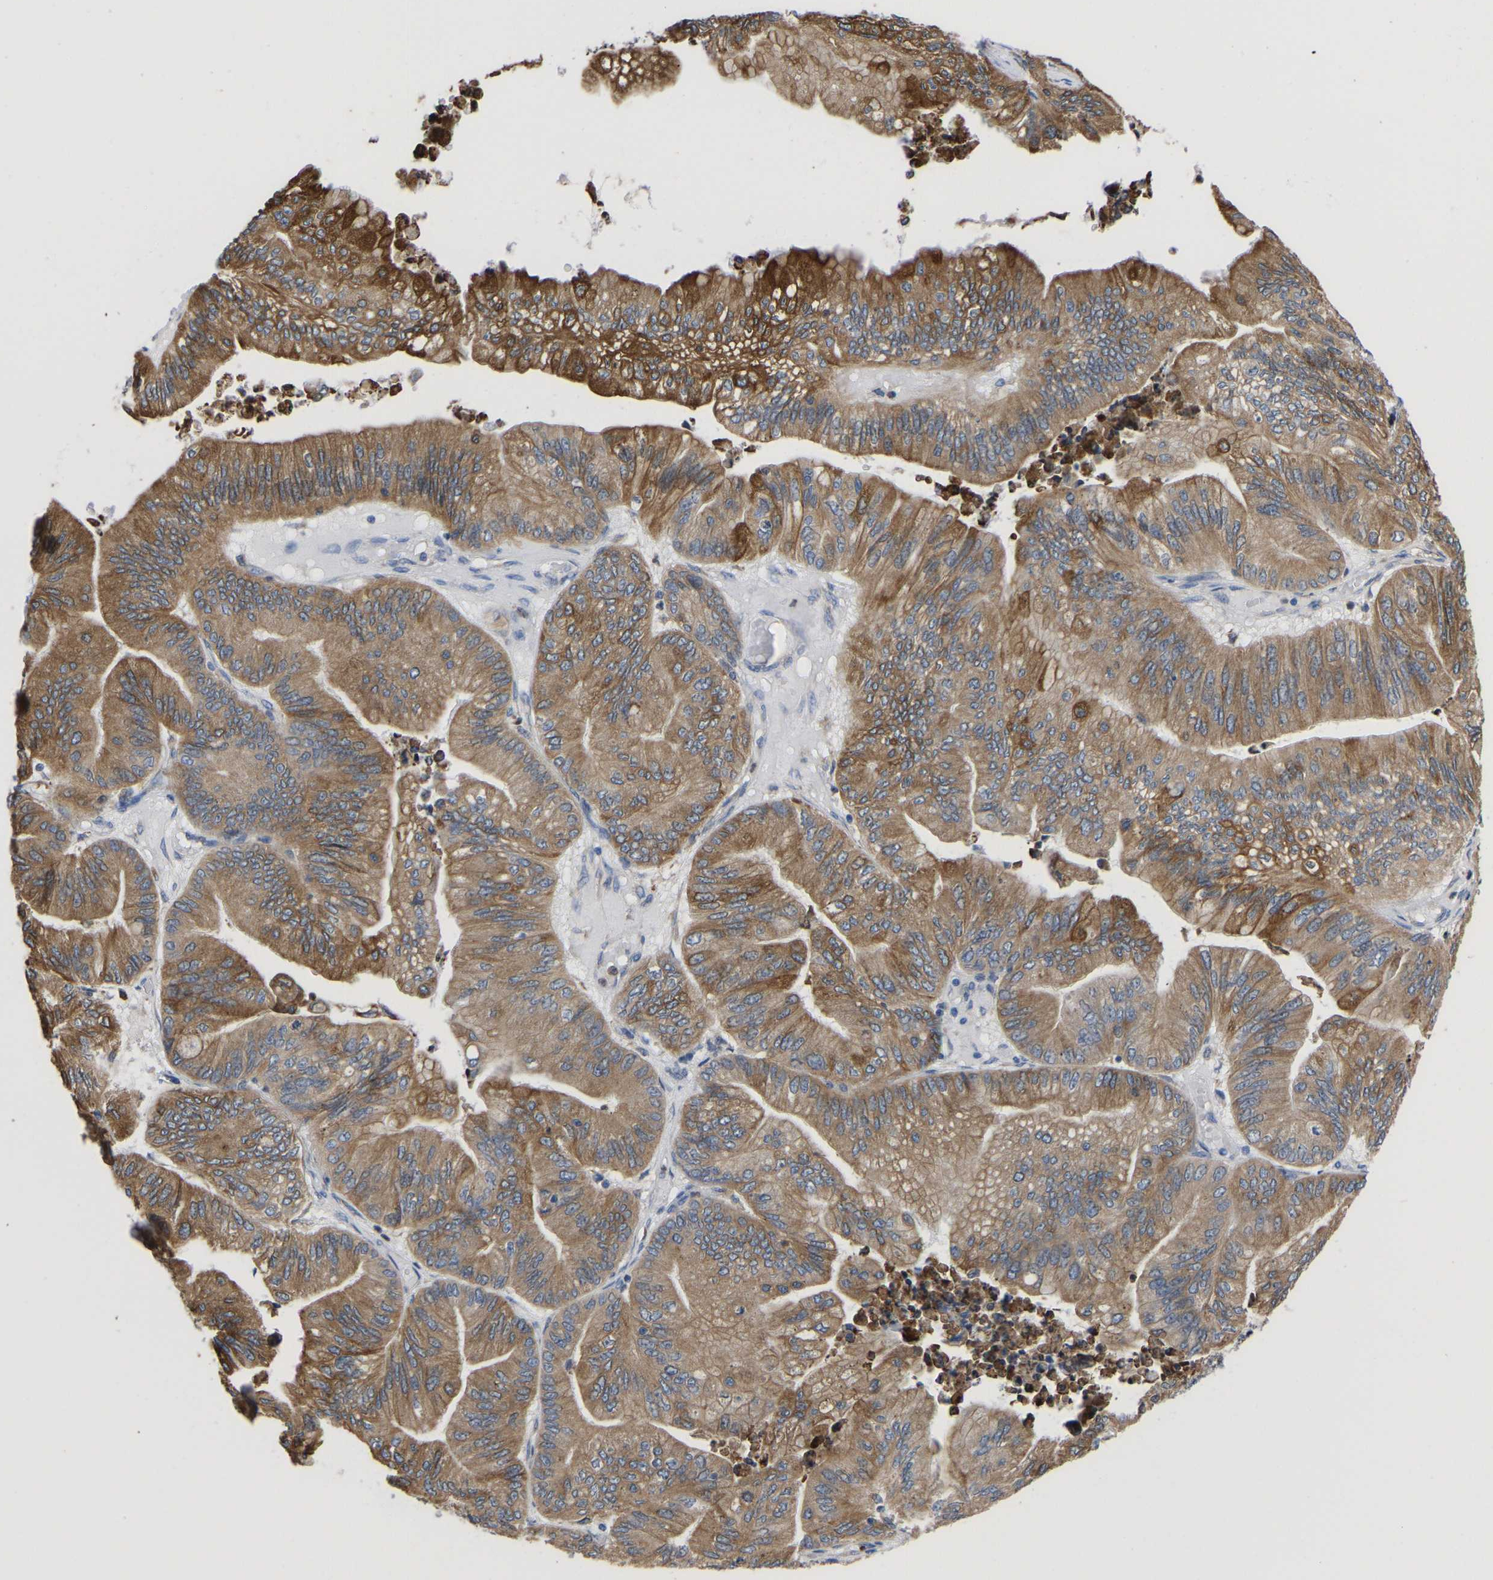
{"staining": {"intensity": "moderate", "quantity": ">75%", "location": "cytoplasmic/membranous"}, "tissue": "ovarian cancer", "cell_type": "Tumor cells", "image_type": "cancer", "snomed": [{"axis": "morphology", "description": "Cystadenocarcinoma, mucinous, NOS"}, {"axis": "topography", "description": "Ovary"}], "caption": "Immunohistochemical staining of ovarian mucinous cystadenocarcinoma exhibits moderate cytoplasmic/membranous protein positivity in about >75% of tumor cells.", "gene": "P4HB", "patient": {"sex": "female", "age": 61}}